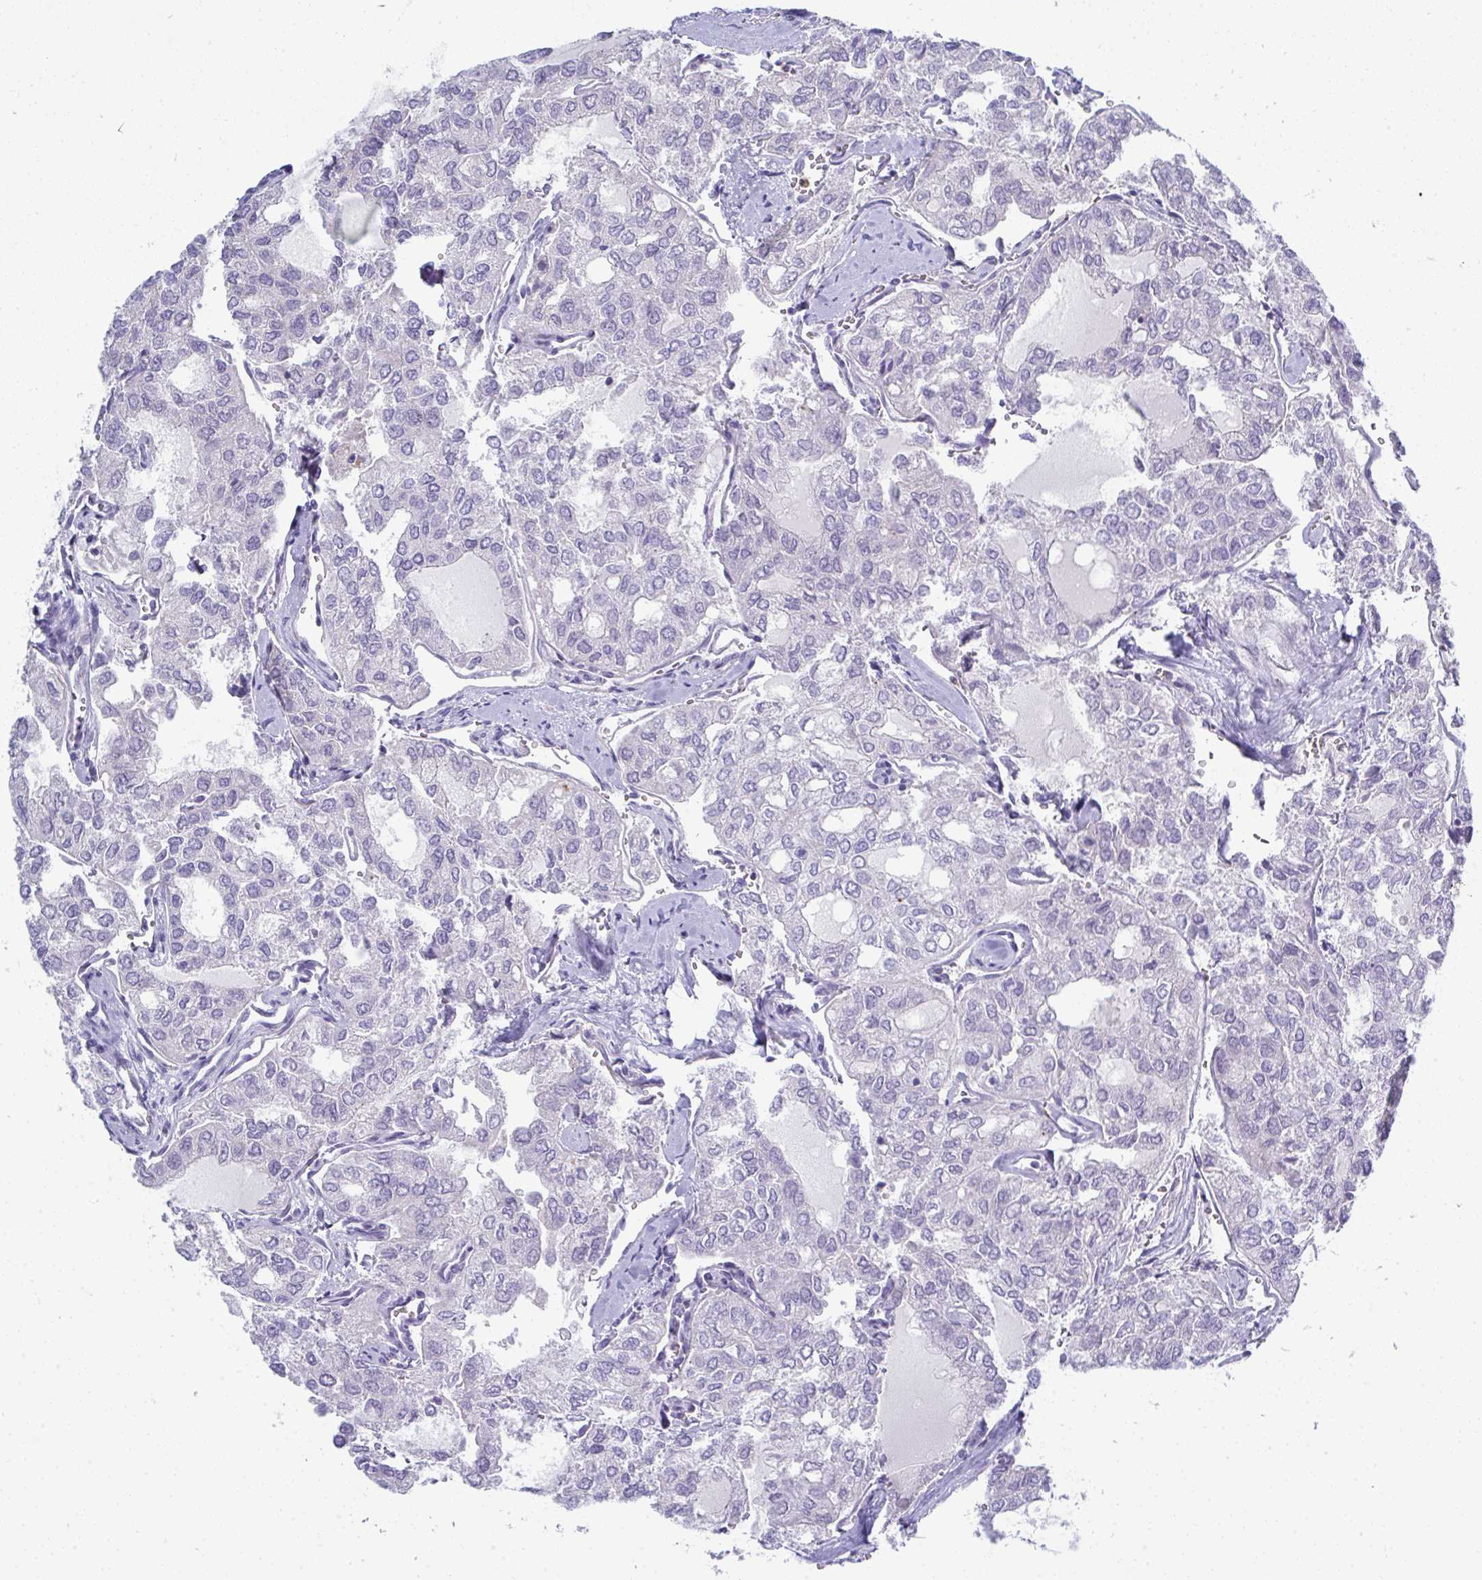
{"staining": {"intensity": "negative", "quantity": "none", "location": "none"}, "tissue": "thyroid cancer", "cell_type": "Tumor cells", "image_type": "cancer", "snomed": [{"axis": "morphology", "description": "Follicular adenoma carcinoma, NOS"}, {"axis": "topography", "description": "Thyroid gland"}], "caption": "Thyroid follicular adenoma carcinoma stained for a protein using immunohistochemistry (IHC) exhibits no positivity tumor cells.", "gene": "TOR1AIP2", "patient": {"sex": "male", "age": 75}}